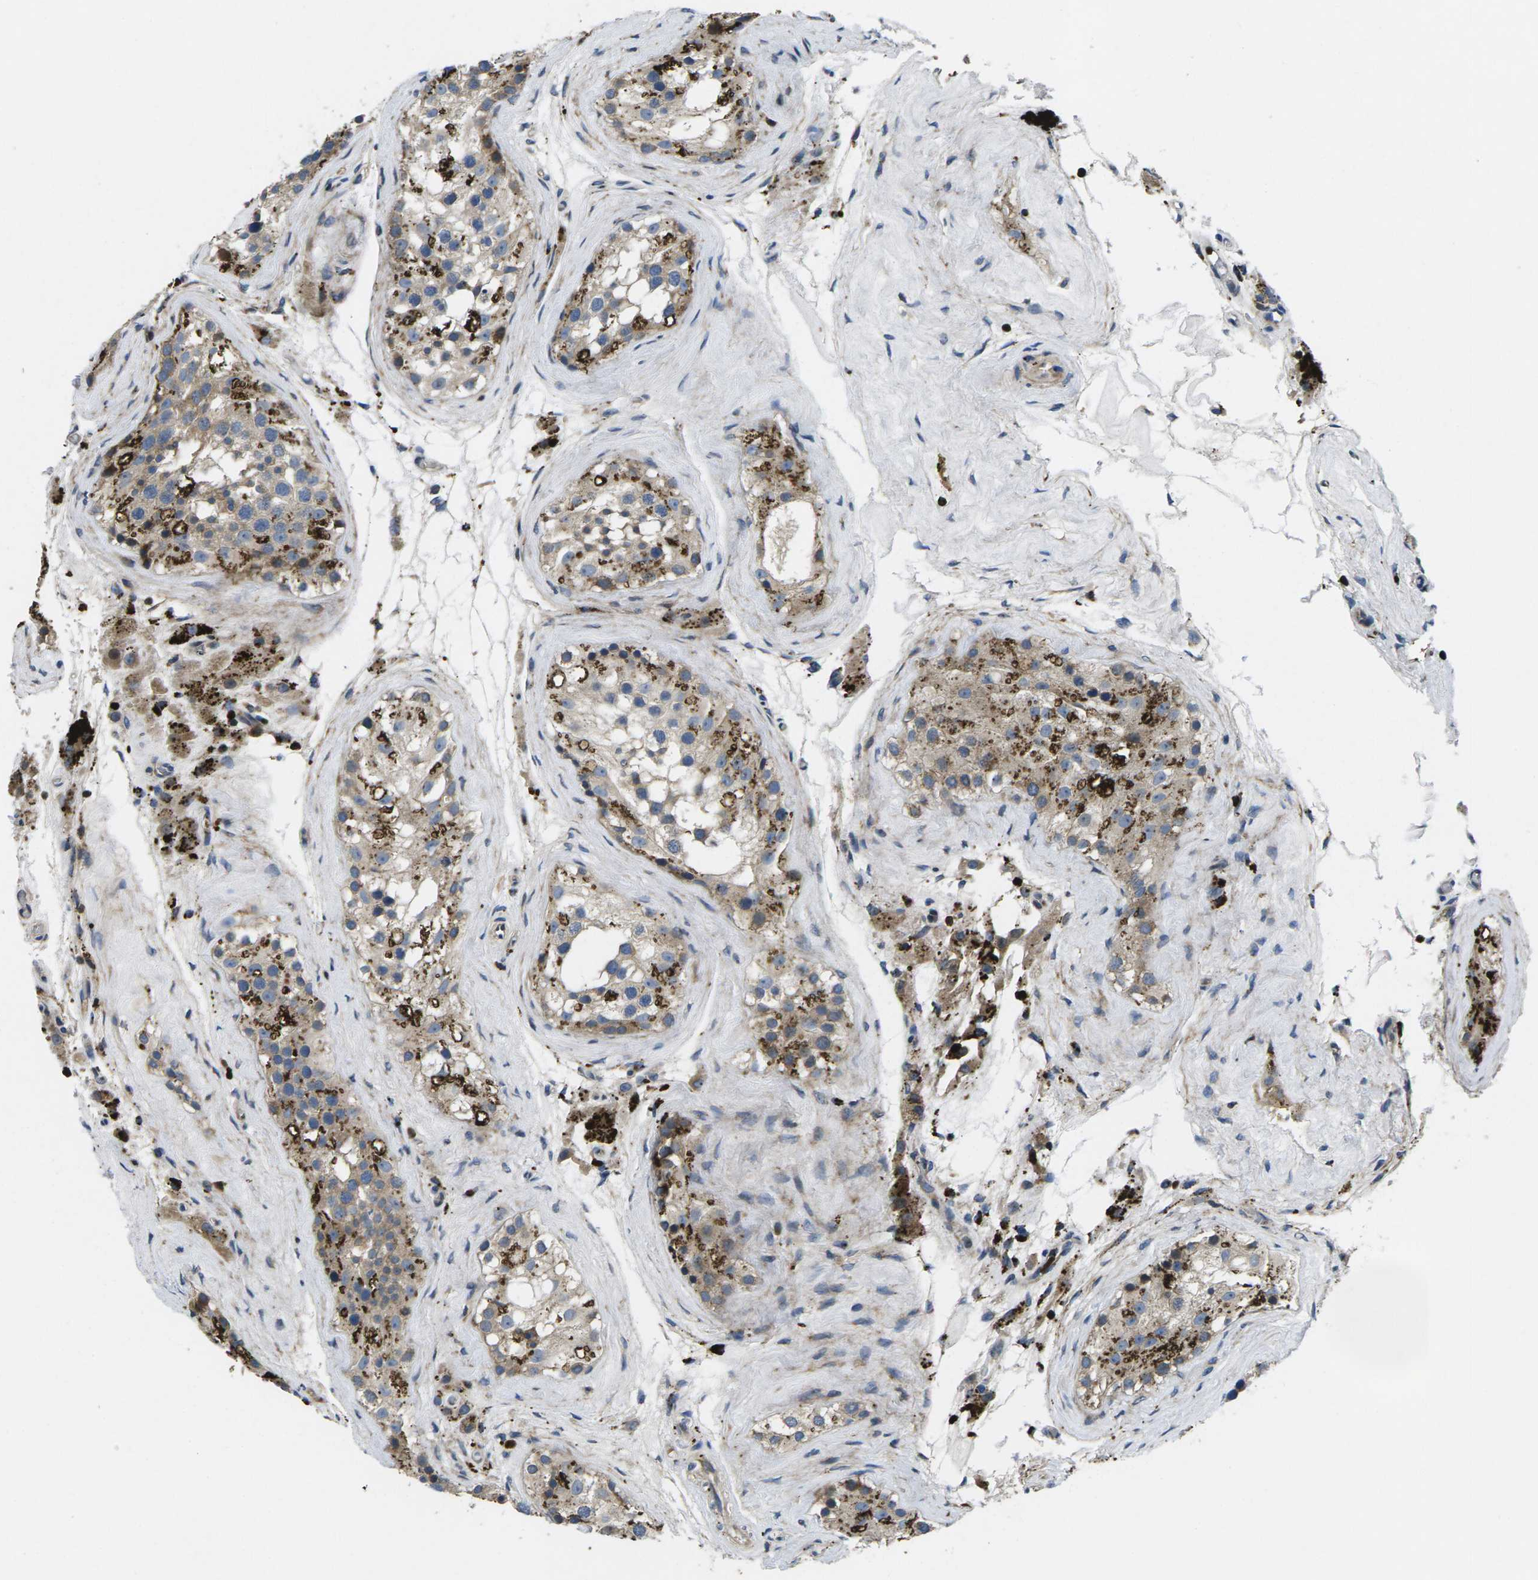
{"staining": {"intensity": "moderate", "quantity": "25%-75%", "location": "cytoplasmic/membranous"}, "tissue": "testis", "cell_type": "Cells in seminiferous ducts", "image_type": "normal", "snomed": [{"axis": "morphology", "description": "Normal tissue, NOS"}, {"axis": "morphology", "description": "Seminoma, NOS"}, {"axis": "topography", "description": "Testis"}], "caption": "Cells in seminiferous ducts demonstrate moderate cytoplasmic/membranous expression in about 25%-75% of cells in unremarkable testis.", "gene": "PLCE1", "patient": {"sex": "male", "age": 71}}